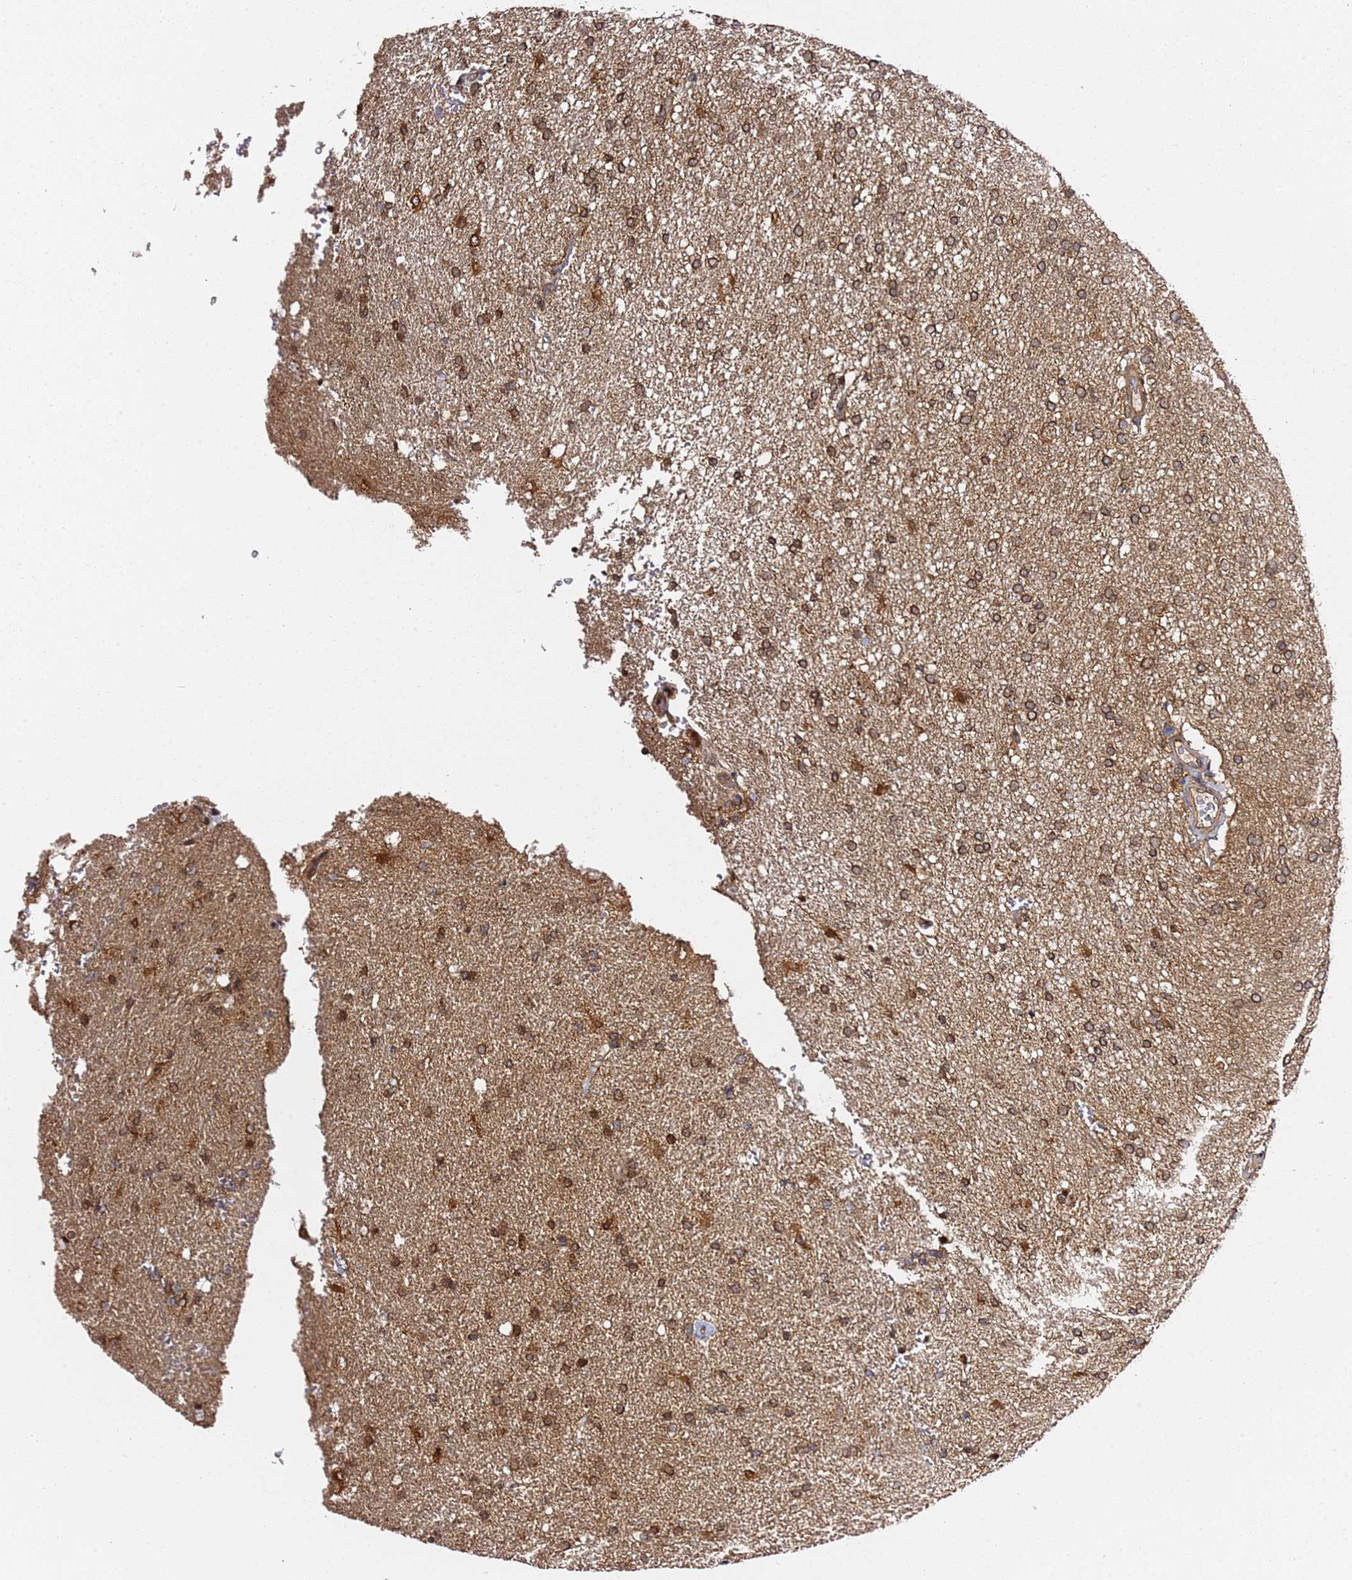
{"staining": {"intensity": "strong", "quantity": "25%-75%", "location": "cytoplasmic/membranous"}, "tissue": "glioma", "cell_type": "Tumor cells", "image_type": "cancer", "snomed": [{"axis": "morphology", "description": "Glioma, malignant, High grade"}, {"axis": "topography", "description": "Brain"}], "caption": "The immunohistochemical stain highlights strong cytoplasmic/membranous staining in tumor cells of malignant glioma (high-grade) tissue.", "gene": "PRKAB2", "patient": {"sex": "male", "age": 72}}